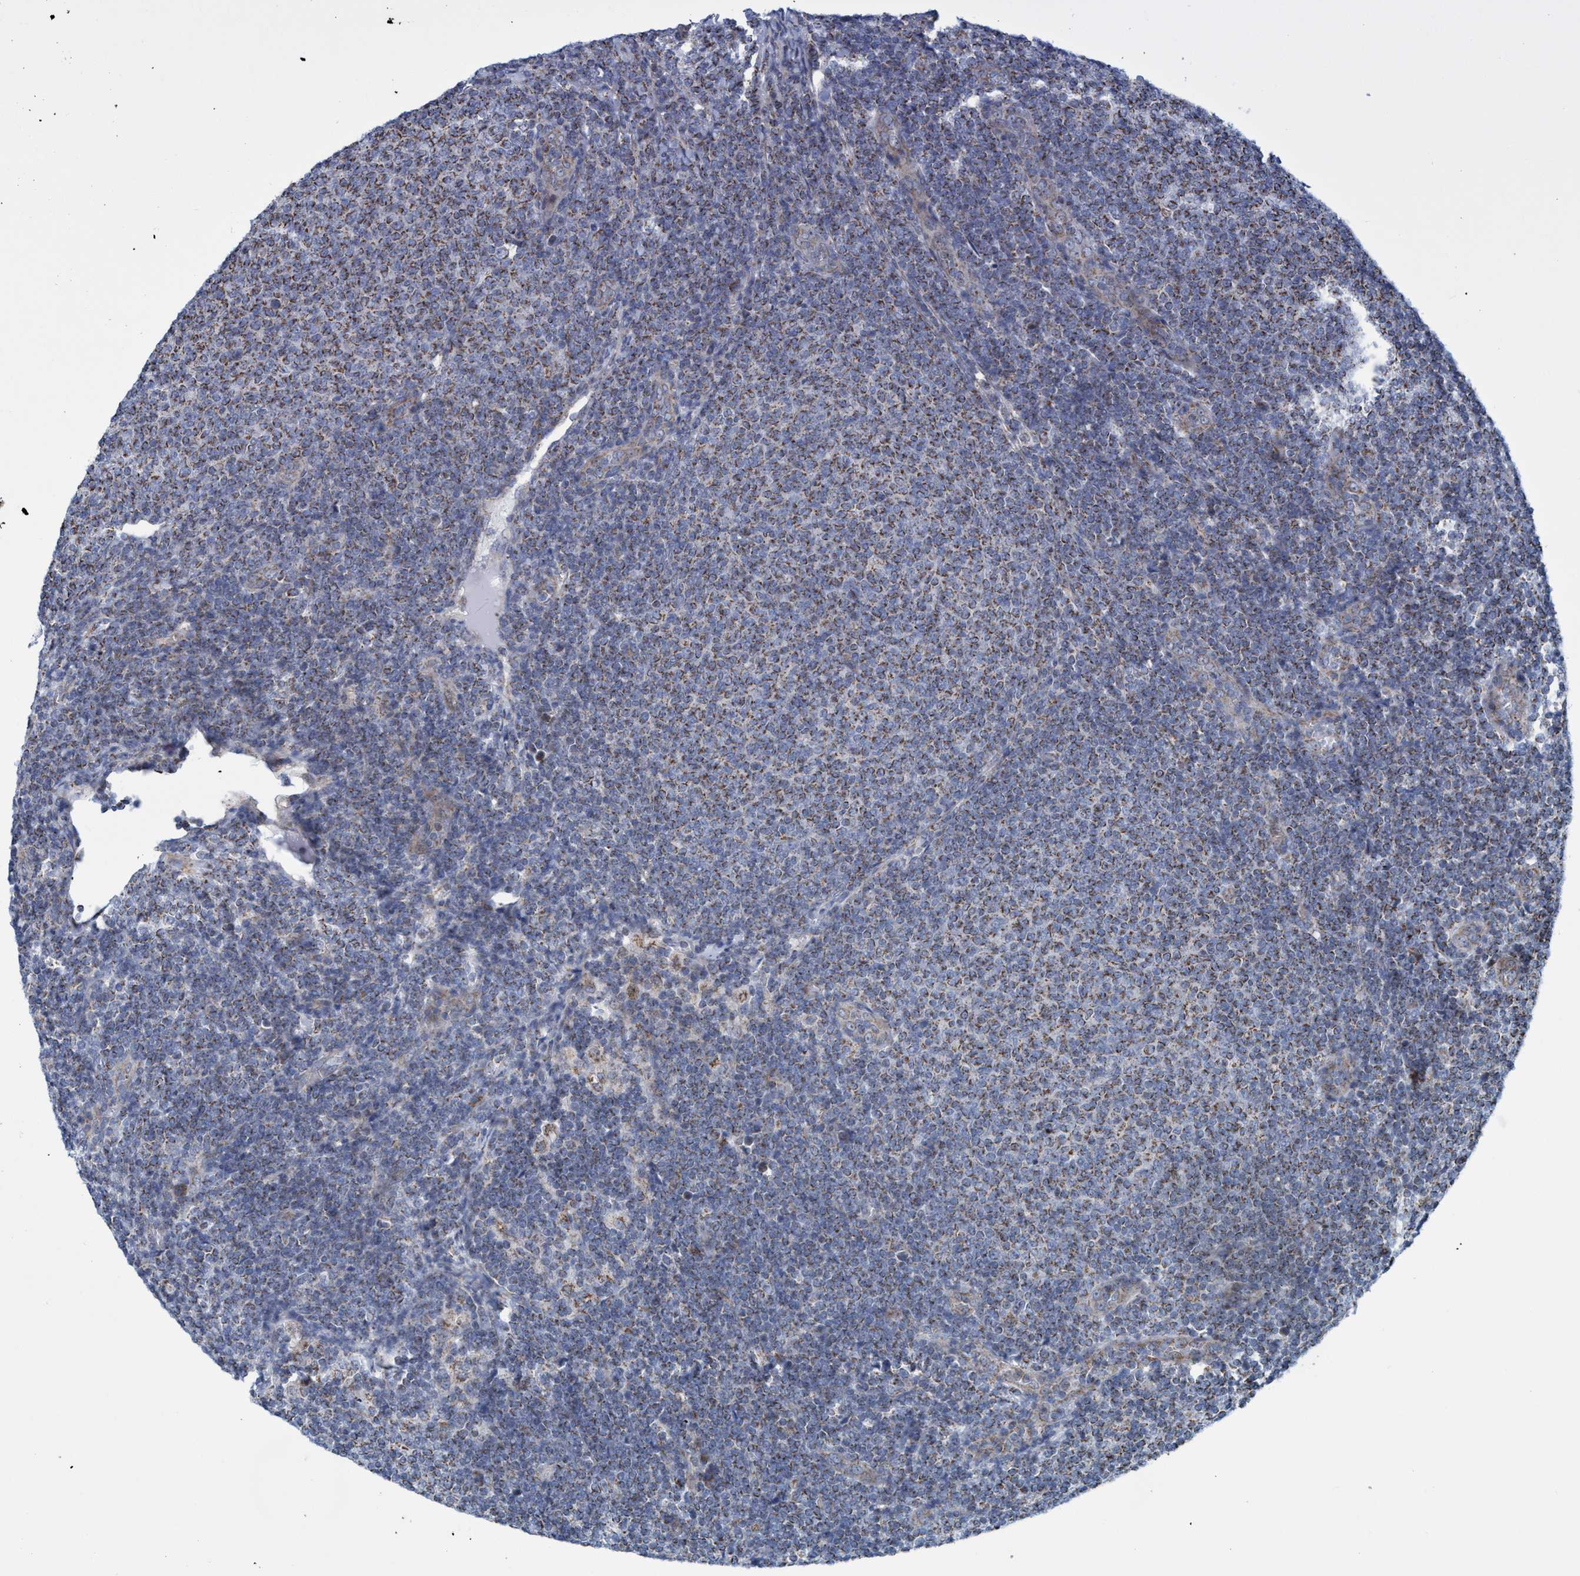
{"staining": {"intensity": "weak", "quantity": "25%-75%", "location": "cytoplasmic/membranous"}, "tissue": "lymphoma", "cell_type": "Tumor cells", "image_type": "cancer", "snomed": [{"axis": "morphology", "description": "Malignant lymphoma, non-Hodgkin's type, Low grade"}, {"axis": "topography", "description": "Lymph node"}], "caption": "An immunohistochemistry (IHC) photomicrograph of tumor tissue is shown. Protein staining in brown shows weak cytoplasmic/membranous positivity in low-grade malignant lymphoma, non-Hodgkin's type within tumor cells.", "gene": "POLR1F", "patient": {"sex": "male", "age": 66}}